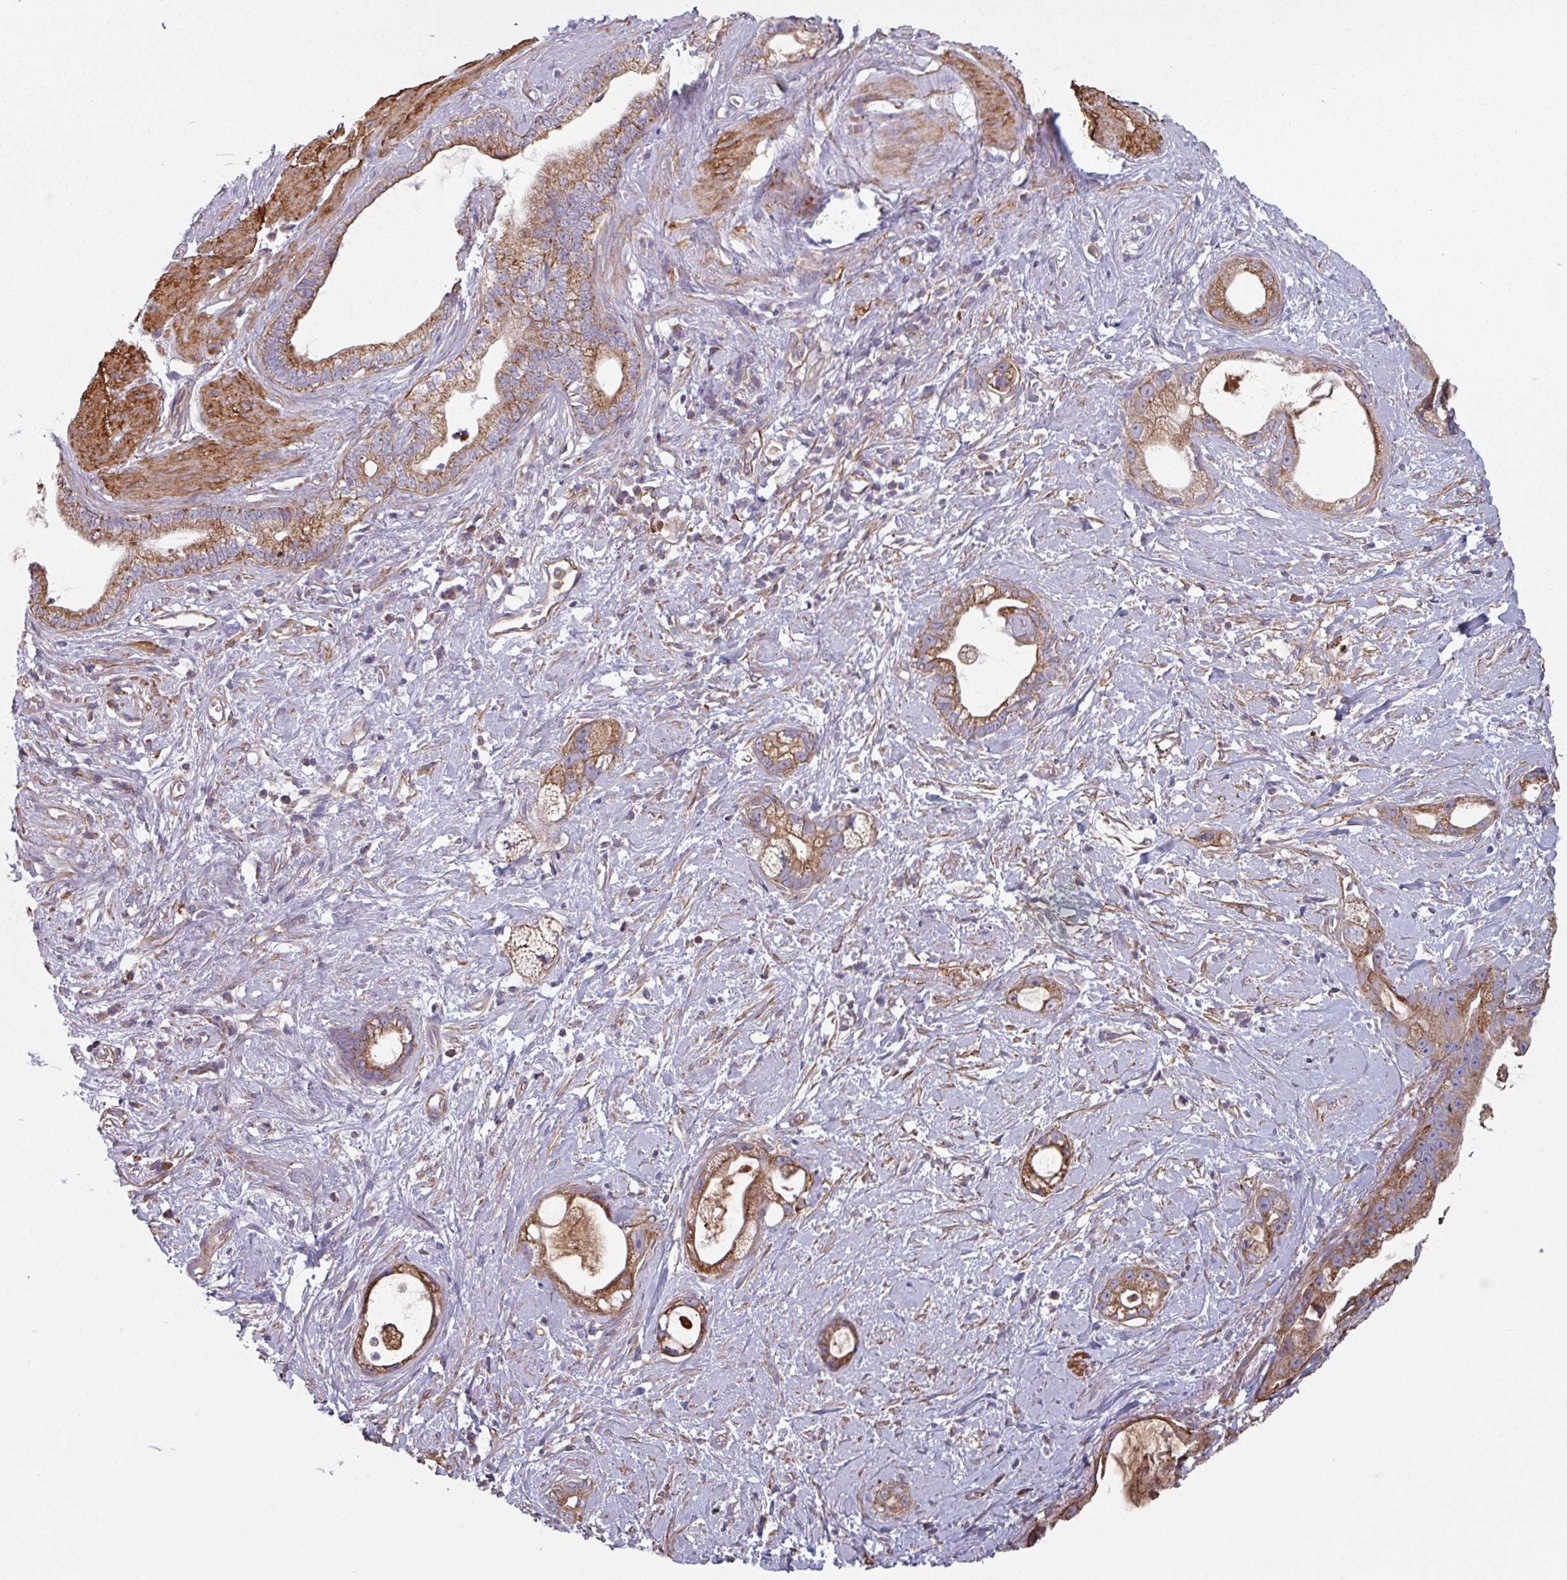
{"staining": {"intensity": "moderate", "quantity": ">75%", "location": "cytoplasmic/membranous"}, "tissue": "stomach cancer", "cell_type": "Tumor cells", "image_type": "cancer", "snomed": [{"axis": "morphology", "description": "Adenocarcinoma, NOS"}, {"axis": "topography", "description": "Stomach"}], "caption": "Immunohistochemistry (DAB) staining of human stomach cancer demonstrates moderate cytoplasmic/membranous protein expression in about >75% of tumor cells.", "gene": "GSTA4", "patient": {"sex": "male", "age": 55}}